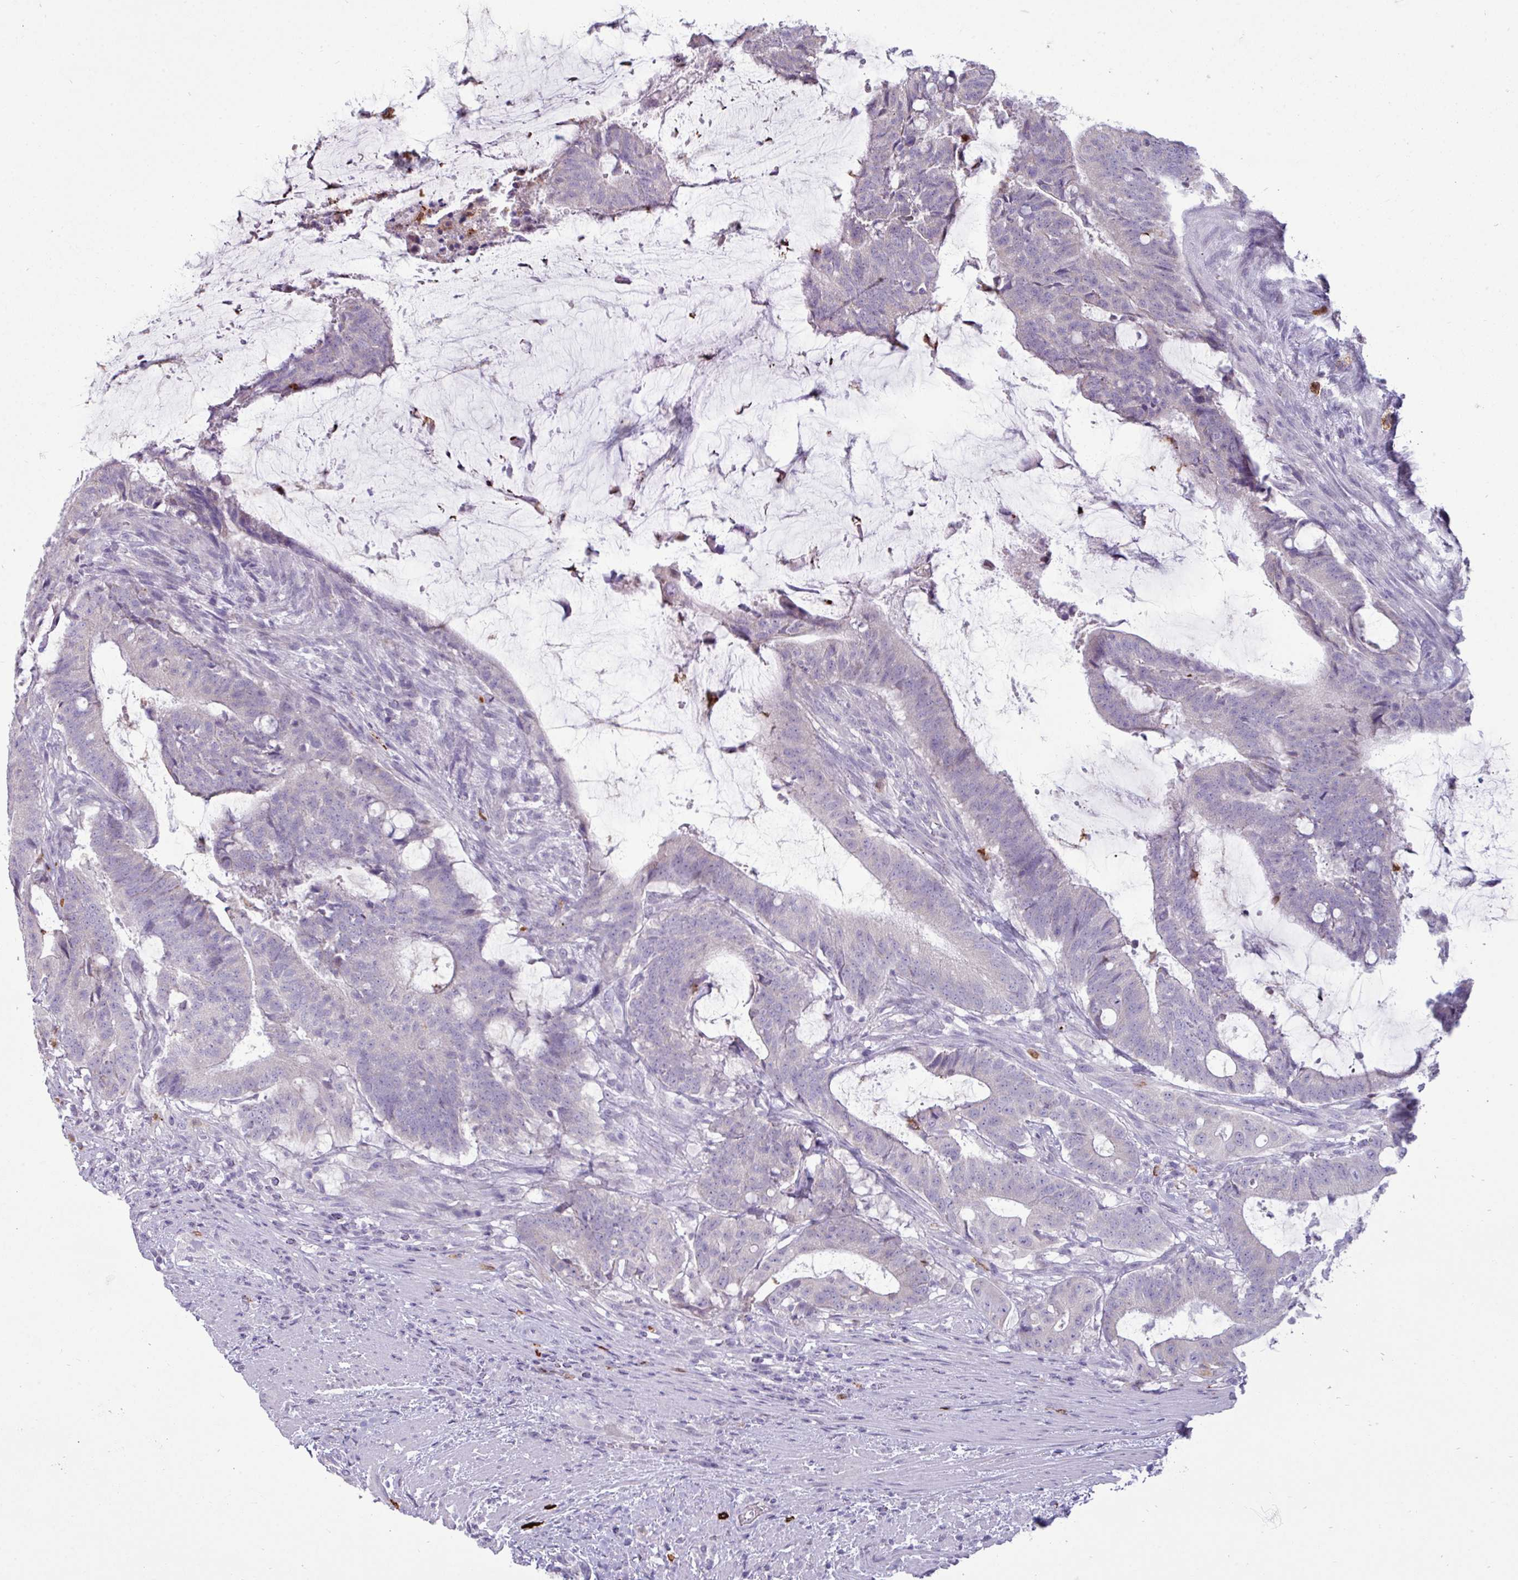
{"staining": {"intensity": "negative", "quantity": "none", "location": "none"}, "tissue": "colorectal cancer", "cell_type": "Tumor cells", "image_type": "cancer", "snomed": [{"axis": "morphology", "description": "Adenocarcinoma, NOS"}, {"axis": "topography", "description": "Colon"}], "caption": "Human adenocarcinoma (colorectal) stained for a protein using IHC reveals no positivity in tumor cells.", "gene": "TRIM39", "patient": {"sex": "female", "age": 43}}